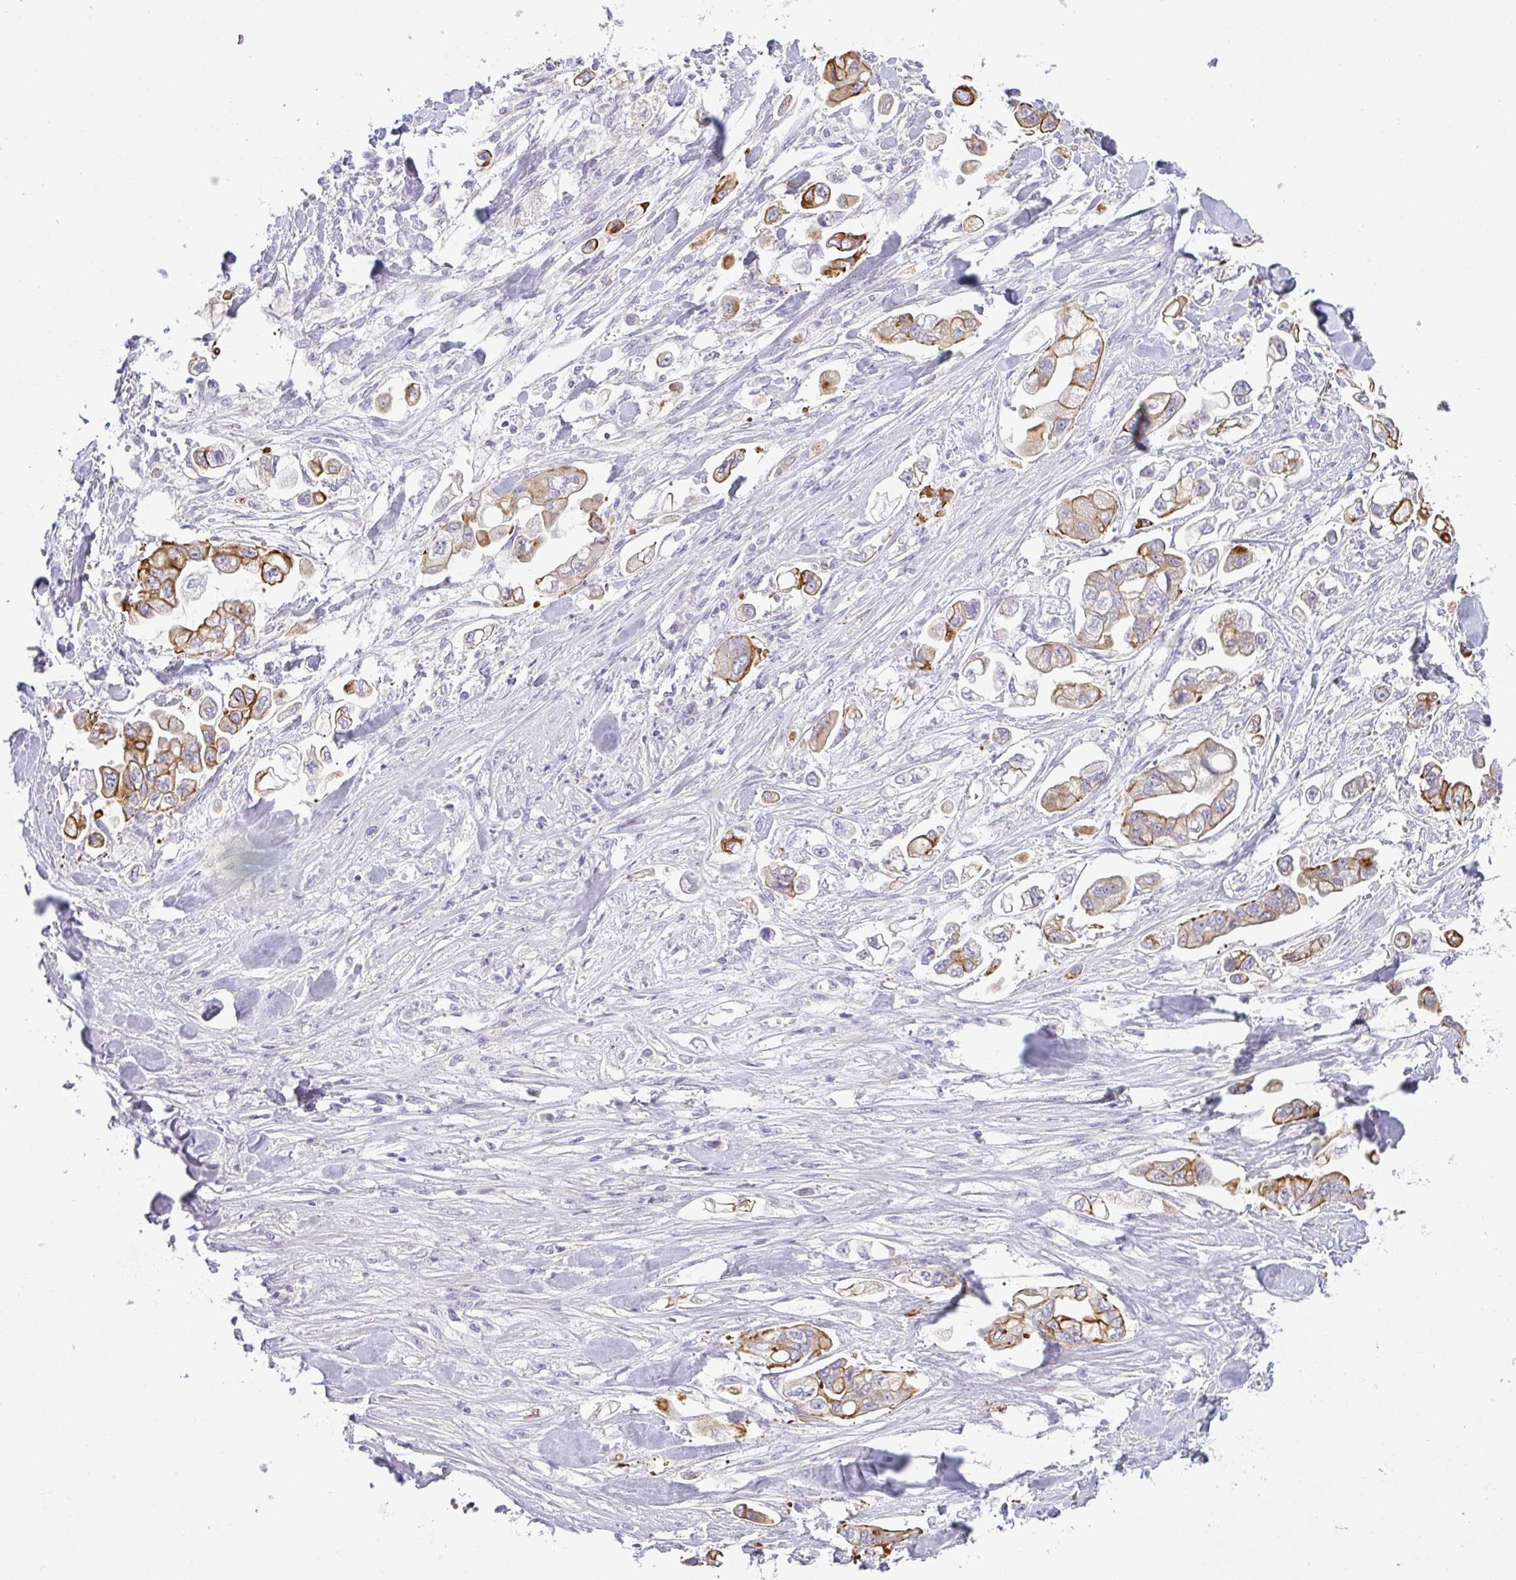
{"staining": {"intensity": "moderate", "quantity": "25%-75%", "location": "cytoplasmic/membranous"}, "tissue": "stomach cancer", "cell_type": "Tumor cells", "image_type": "cancer", "snomed": [{"axis": "morphology", "description": "Adenocarcinoma, NOS"}, {"axis": "topography", "description": "Stomach"}], "caption": "Adenocarcinoma (stomach) tissue shows moderate cytoplasmic/membranous expression in about 25%-75% of tumor cells, visualized by immunohistochemistry.", "gene": "SIRPB2", "patient": {"sex": "male", "age": 62}}